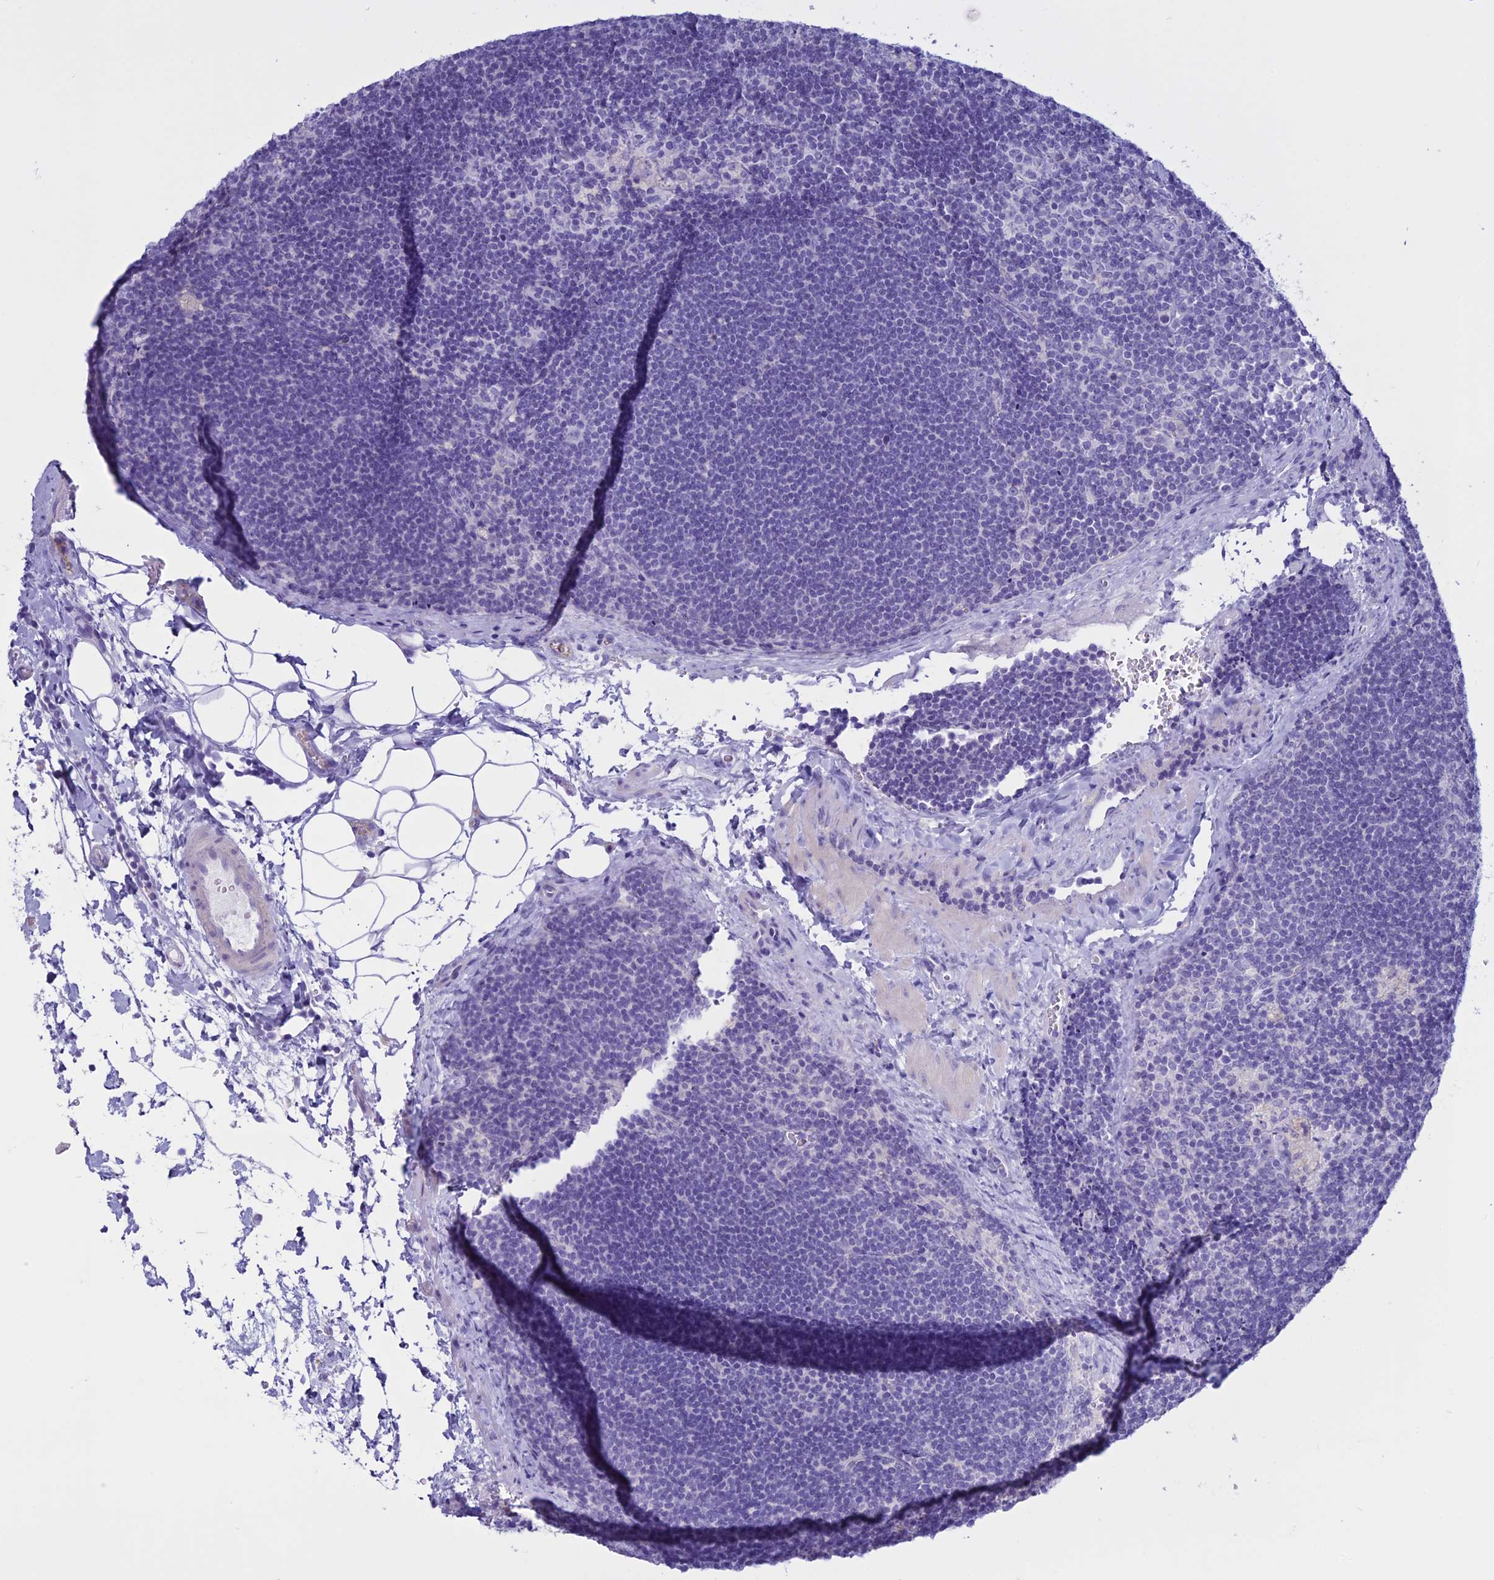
{"staining": {"intensity": "negative", "quantity": "none", "location": "none"}, "tissue": "lymph node", "cell_type": "Germinal center cells", "image_type": "normal", "snomed": [{"axis": "morphology", "description": "Normal tissue, NOS"}, {"axis": "topography", "description": "Lymph node"}], "caption": "Protein analysis of normal lymph node shows no significant positivity in germinal center cells.", "gene": "CLEC2L", "patient": {"sex": "male", "age": 24}}